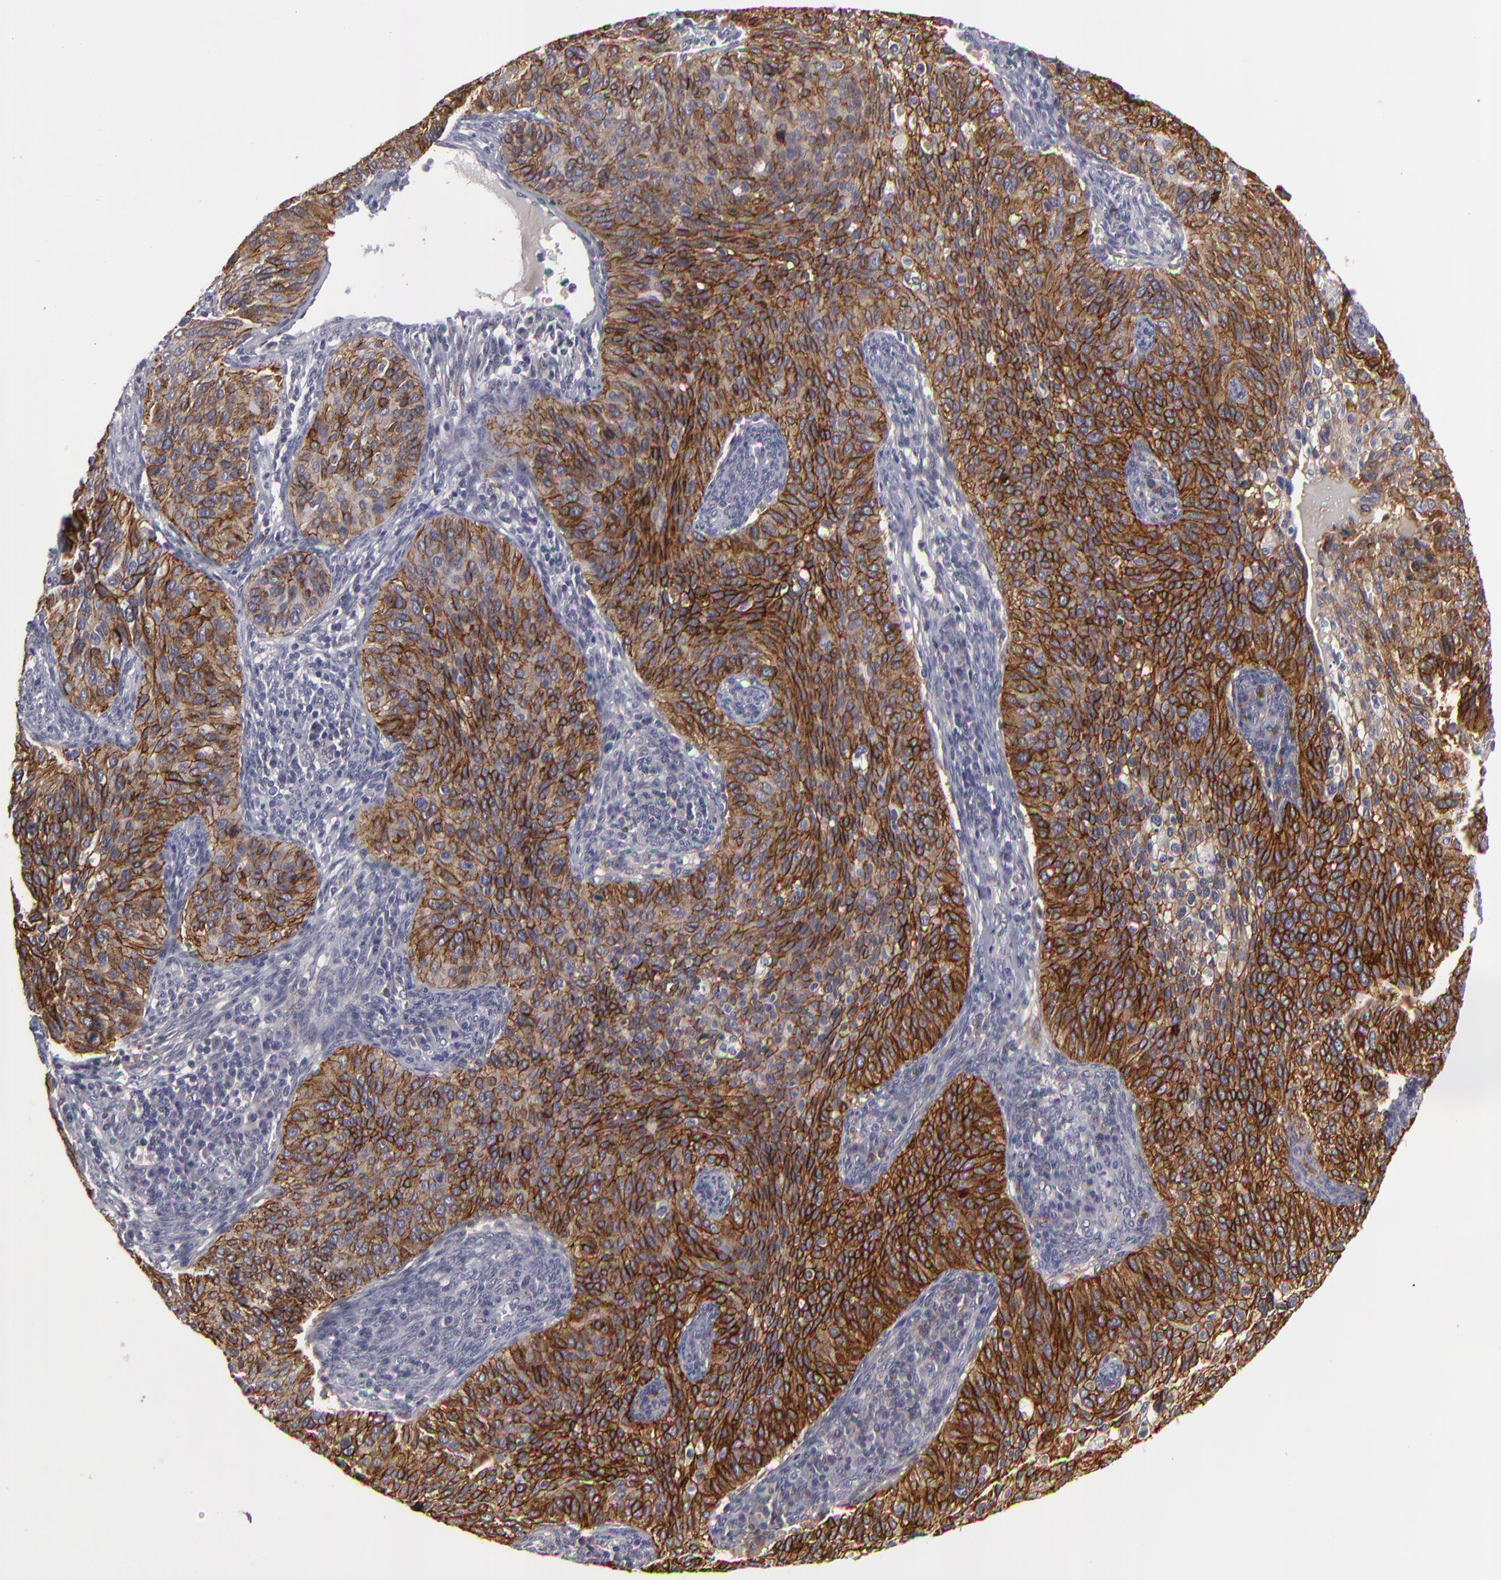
{"staining": {"intensity": "strong", "quantity": ">75%", "location": "cytoplasmic/membranous"}, "tissue": "cervical cancer", "cell_type": "Tumor cells", "image_type": "cancer", "snomed": [{"axis": "morphology", "description": "Adenocarcinoma, NOS"}, {"axis": "topography", "description": "Cervix"}], "caption": "Immunohistochemical staining of cervical cancer (adenocarcinoma) displays high levels of strong cytoplasmic/membranous staining in approximately >75% of tumor cells.", "gene": "ALCAM", "patient": {"sex": "female", "age": 29}}